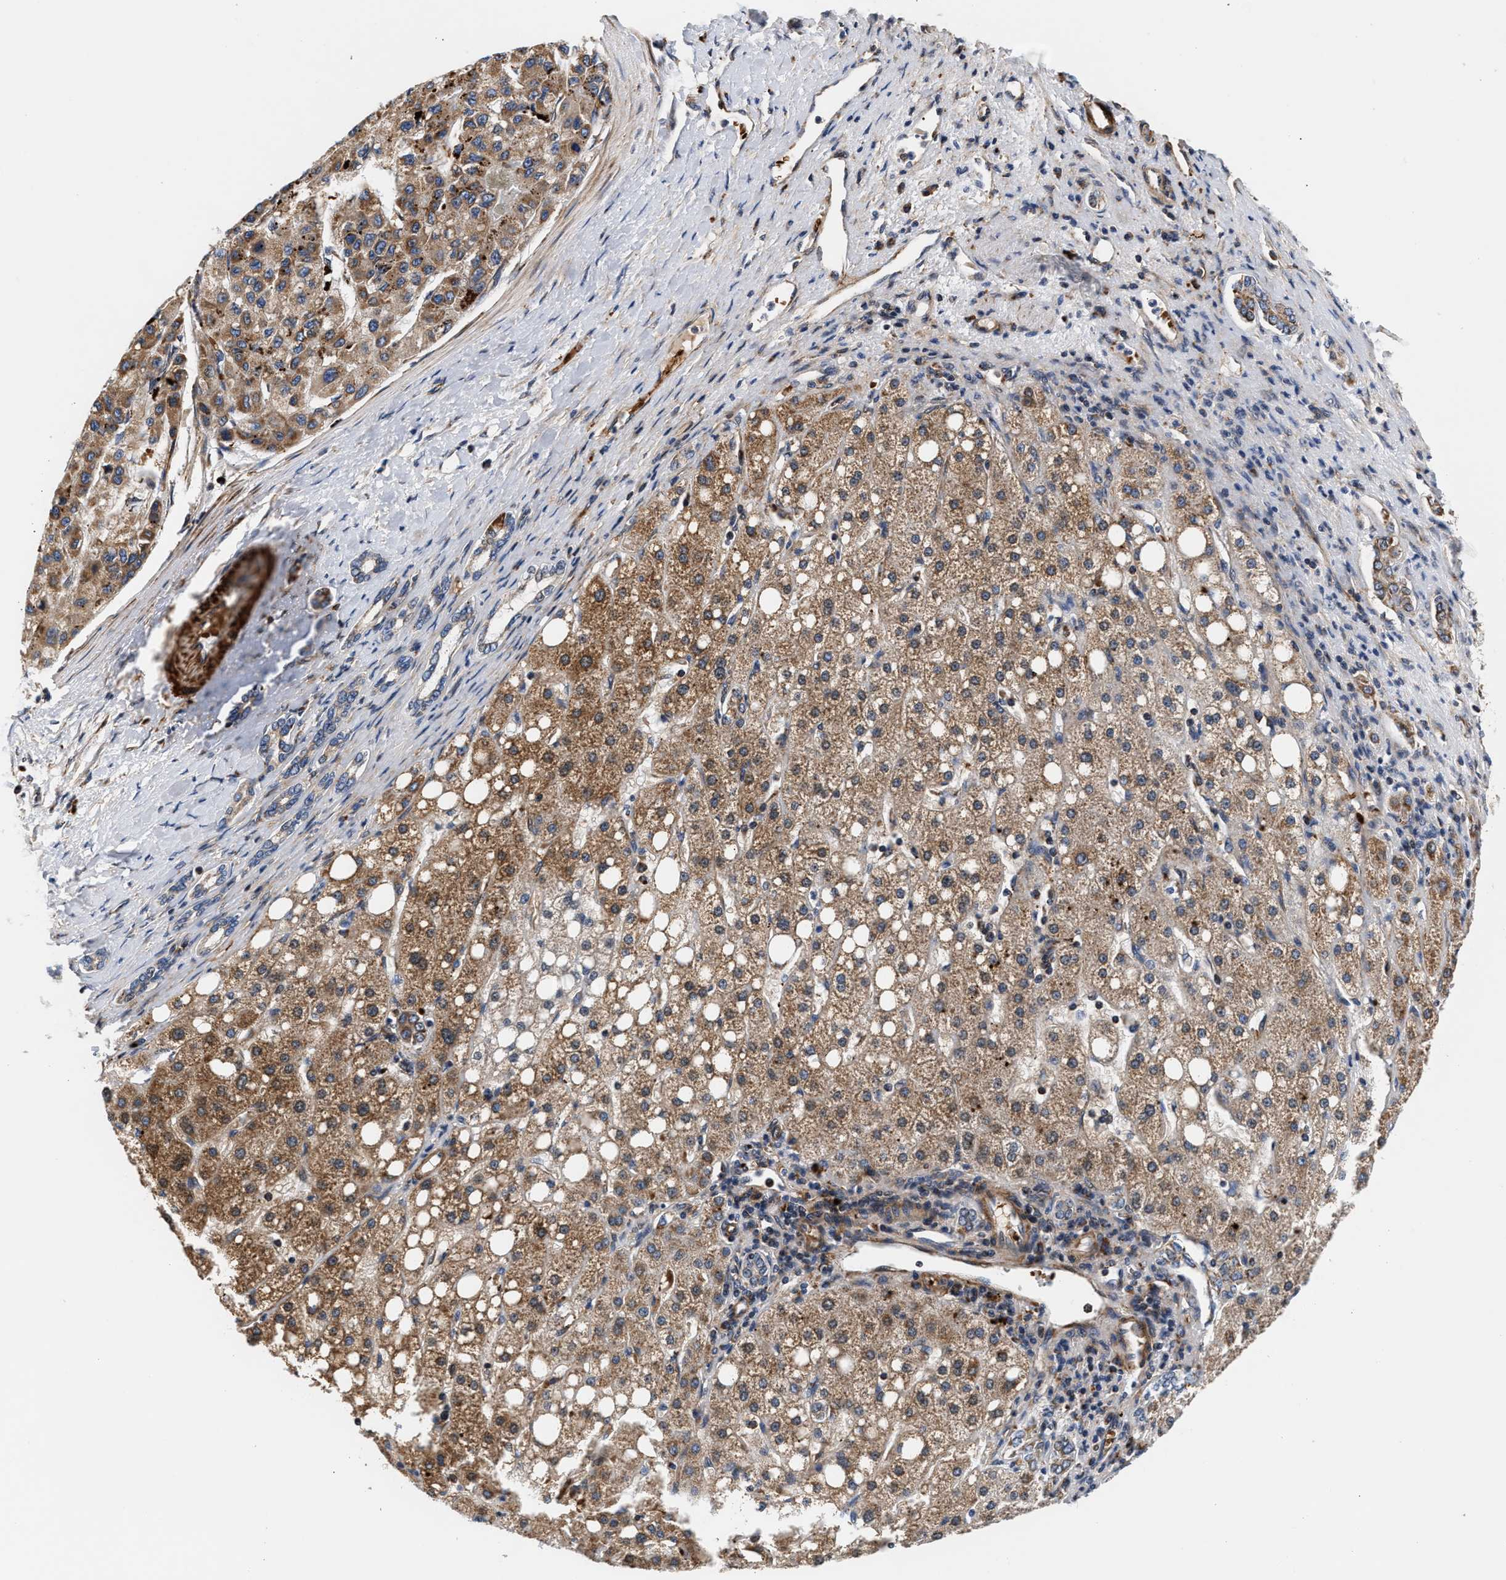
{"staining": {"intensity": "moderate", "quantity": ">75%", "location": "cytoplasmic/membranous"}, "tissue": "liver cancer", "cell_type": "Tumor cells", "image_type": "cancer", "snomed": [{"axis": "morphology", "description": "Carcinoma, Hepatocellular, NOS"}, {"axis": "topography", "description": "Liver"}], "caption": "Liver cancer (hepatocellular carcinoma) tissue exhibits moderate cytoplasmic/membranous staining in approximately >75% of tumor cells, visualized by immunohistochemistry. Immunohistochemistry (ihc) stains the protein of interest in brown and the nuclei are stained blue.", "gene": "SGK1", "patient": {"sex": "male", "age": 80}}